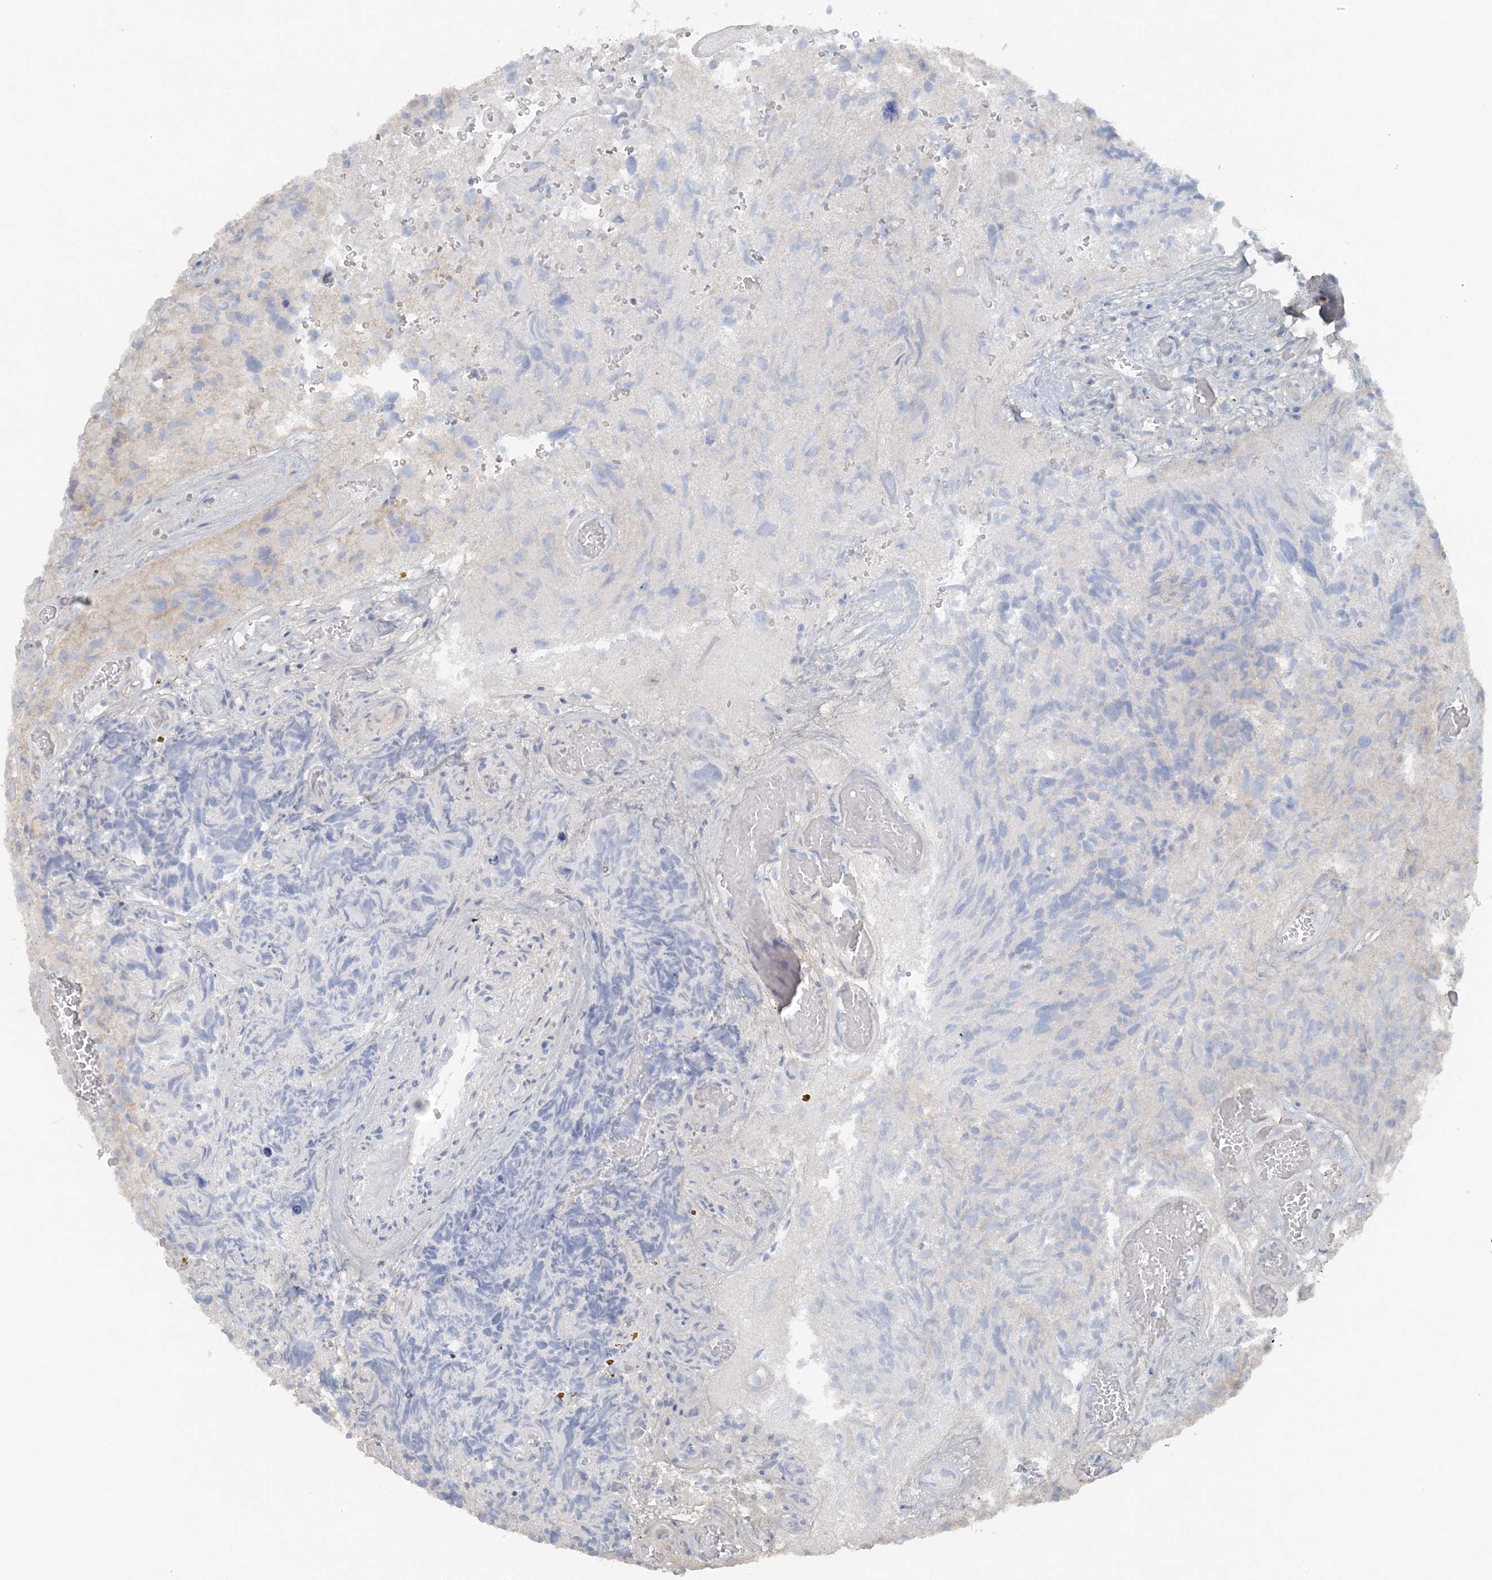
{"staining": {"intensity": "negative", "quantity": "none", "location": "none"}, "tissue": "glioma", "cell_type": "Tumor cells", "image_type": "cancer", "snomed": [{"axis": "morphology", "description": "Glioma, malignant, High grade"}, {"axis": "topography", "description": "Brain"}], "caption": "Image shows no significant protein staining in tumor cells of glioma.", "gene": "ATP11A", "patient": {"sex": "male", "age": 69}}